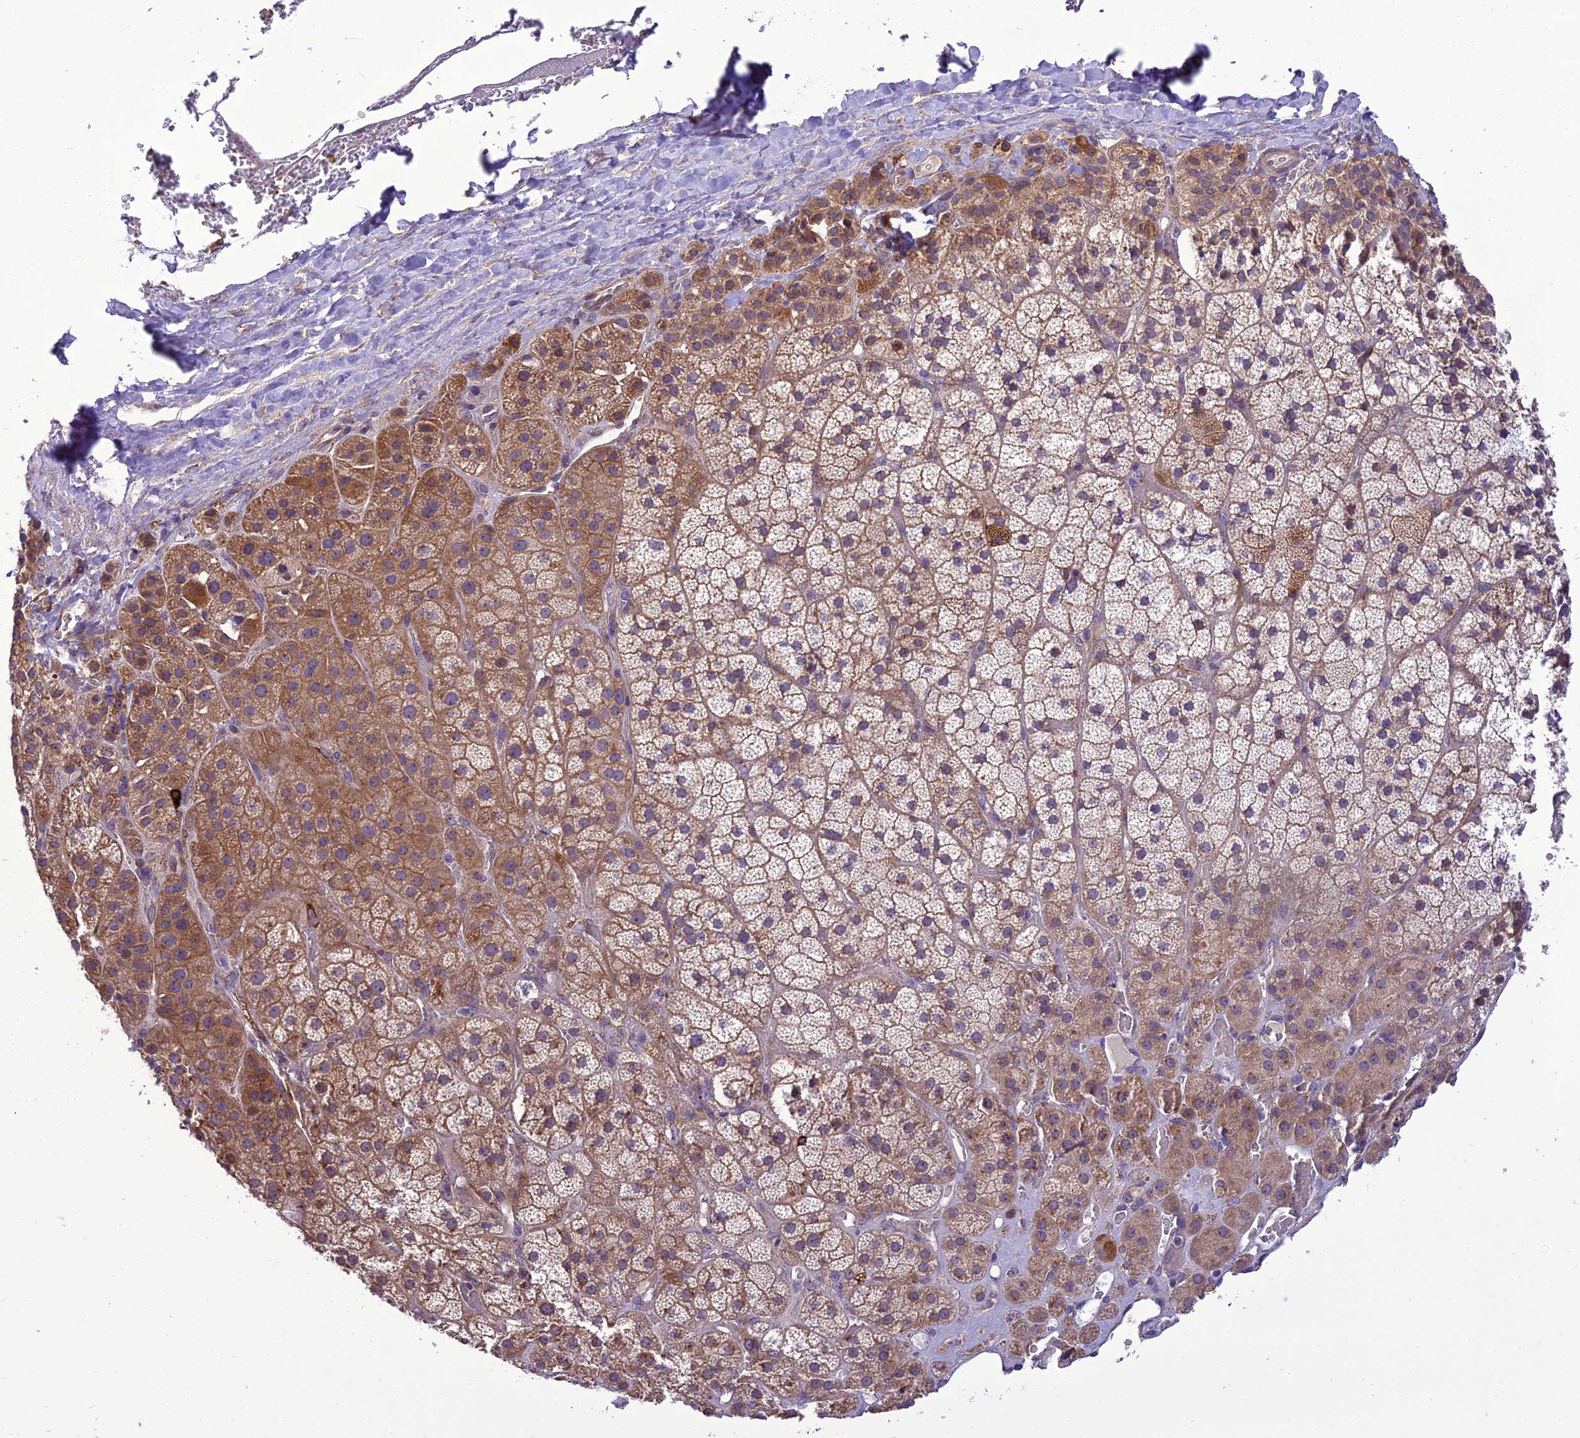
{"staining": {"intensity": "moderate", "quantity": ">75%", "location": "cytoplasmic/membranous"}, "tissue": "adrenal gland", "cell_type": "Glandular cells", "image_type": "normal", "snomed": [{"axis": "morphology", "description": "Normal tissue, NOS"}, {"axis": "topography", "description": "Adrenal gland"}], "caption": "A micrograph showing moderate cytoplasmic/membranous positivity in about >75% of glandular cells in normal adrenal gland, as visualized by brown immunohistochemical staining.", "gene": "ENSG00000260272", "patient": {"sex": "male", "age": 57}}